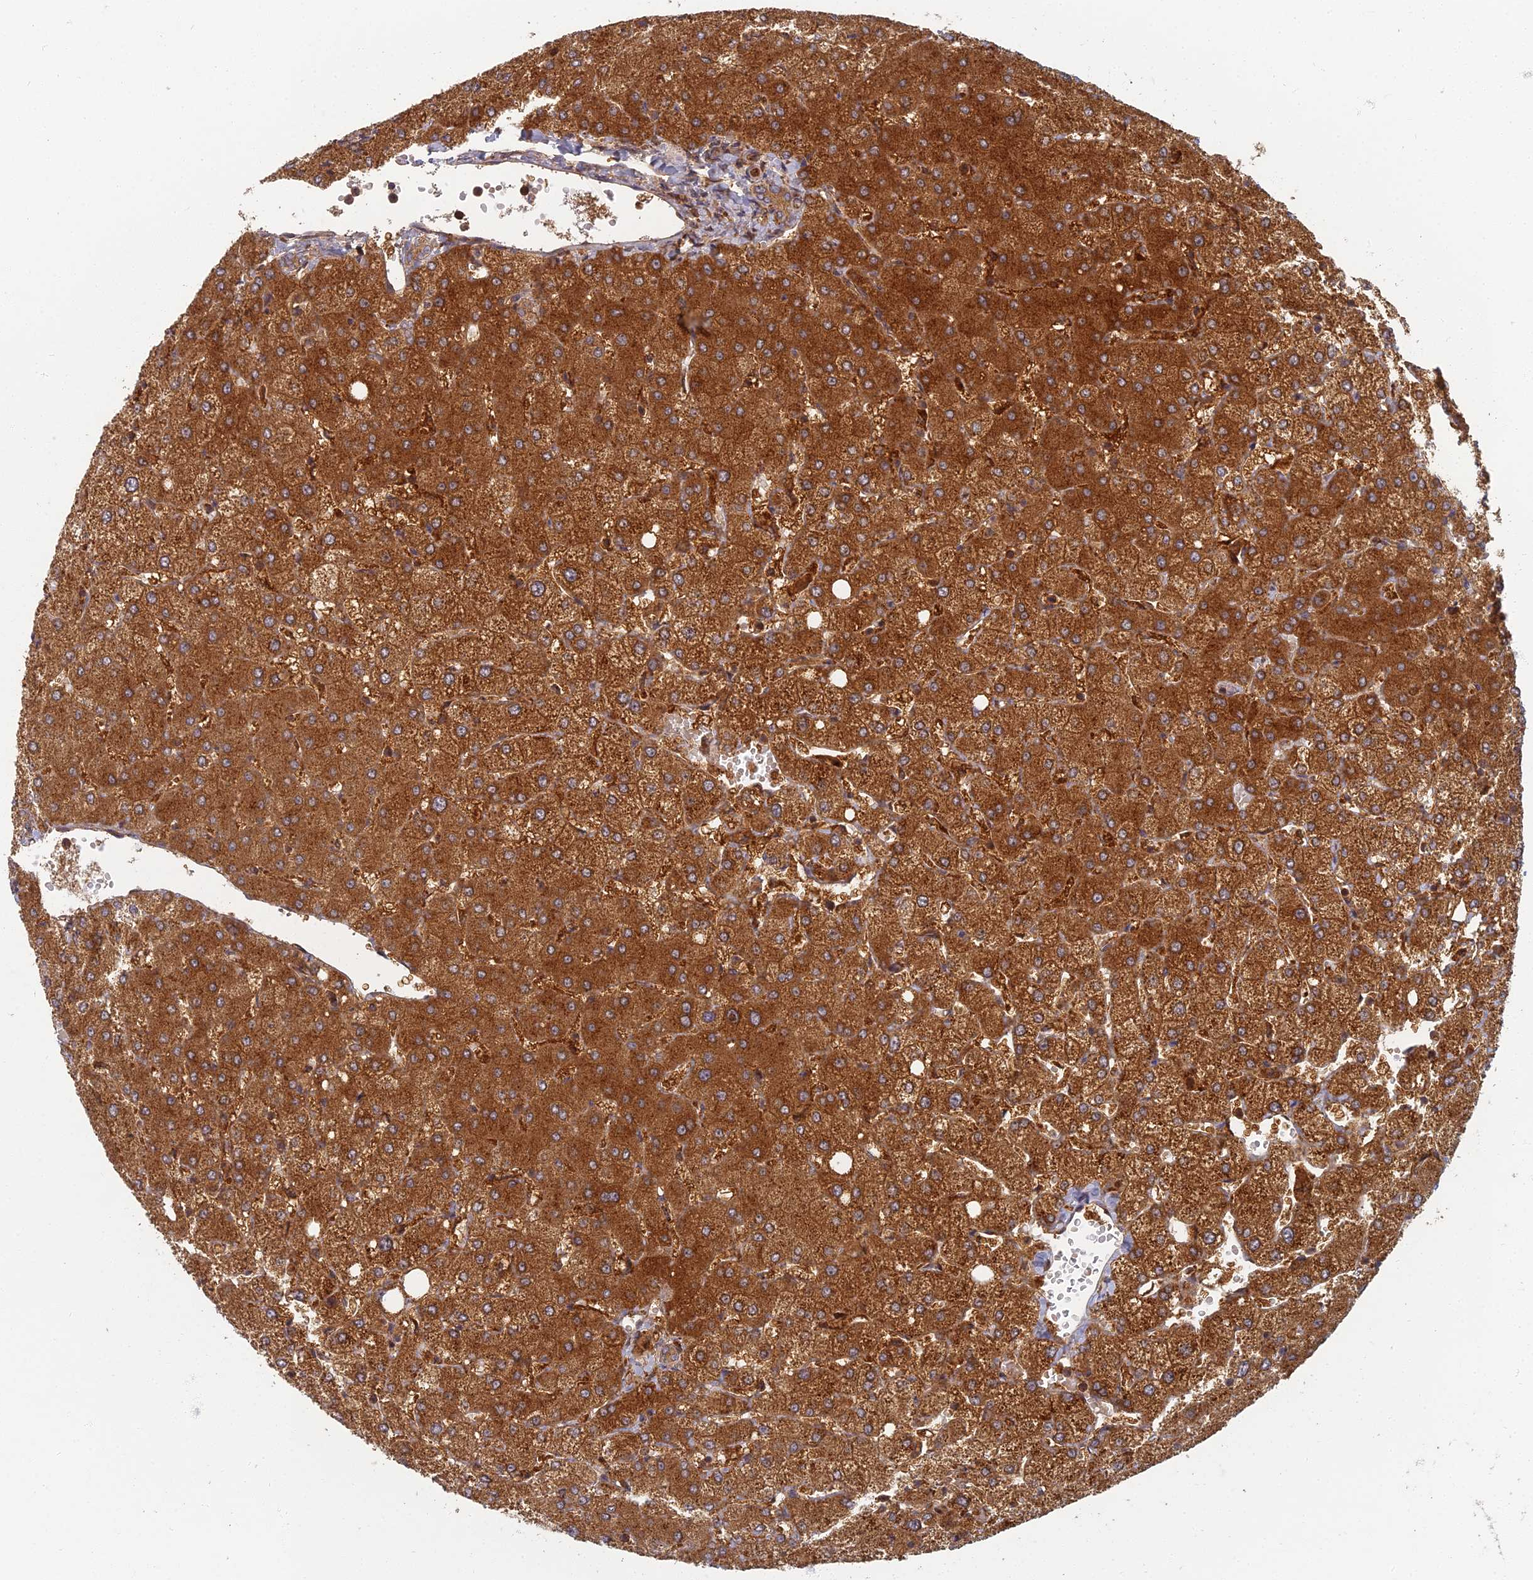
{"staining": {"intensity": "moderate", "quantity": ">75%", "location": "cytoplasmic/membranous"}, "tissue": "liver", "cell_type": "Cholangiocytes", "image_type": "normal", "snomed": [{"axis": "morphology", "description": "Normal tissue, NOS"}, {"axis": "topography", "description": "Liver"}], "caption": "This photomicrograph demonstrates IHC staining of normal human liver, with medium moderate cytoplasmic/membranous positivity in about >75% of cholangiocytes.", "gene": "INO80D", "patient": {"sex": "female", "age": 54}}